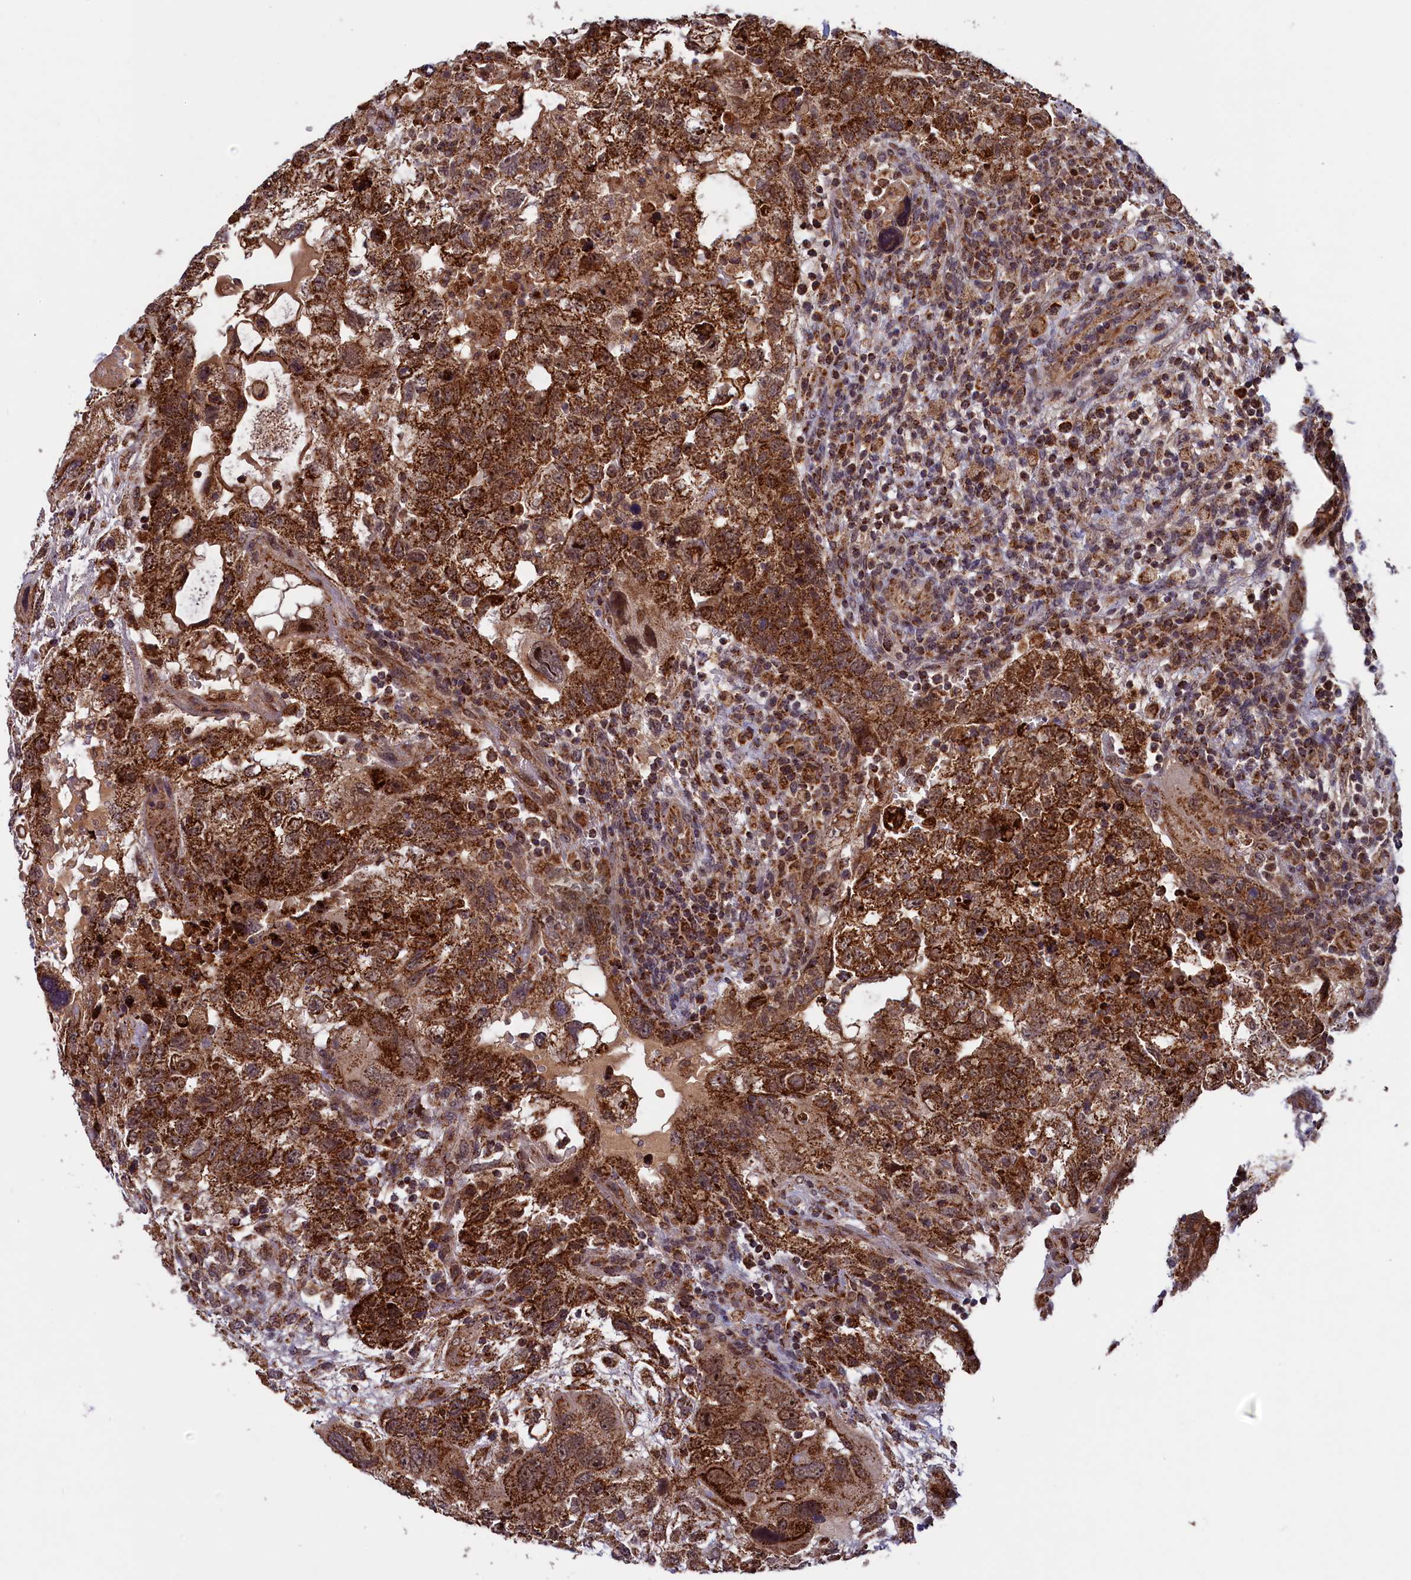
{"staining": {"intensity": "strong", "quantity": ">75%", "location": "cytoplasmic/membranous"}, "tissue": "testis cancer", "cell_type": "Tumor cells", "image_type": "cancer", "snomed": [{"axis": "morphology", "description": "Carcinoma, Embryonal, NOS"}, {"axis": "topography", "description": "Testis"}], "caption": "Testis cancer stained with a brown dye shows strong cytoplasmic/membranous positive positivity in approximately >75% of tumor cells.", "gene": "DUS3L", "patient": {"sex": "male", "age": 36}}